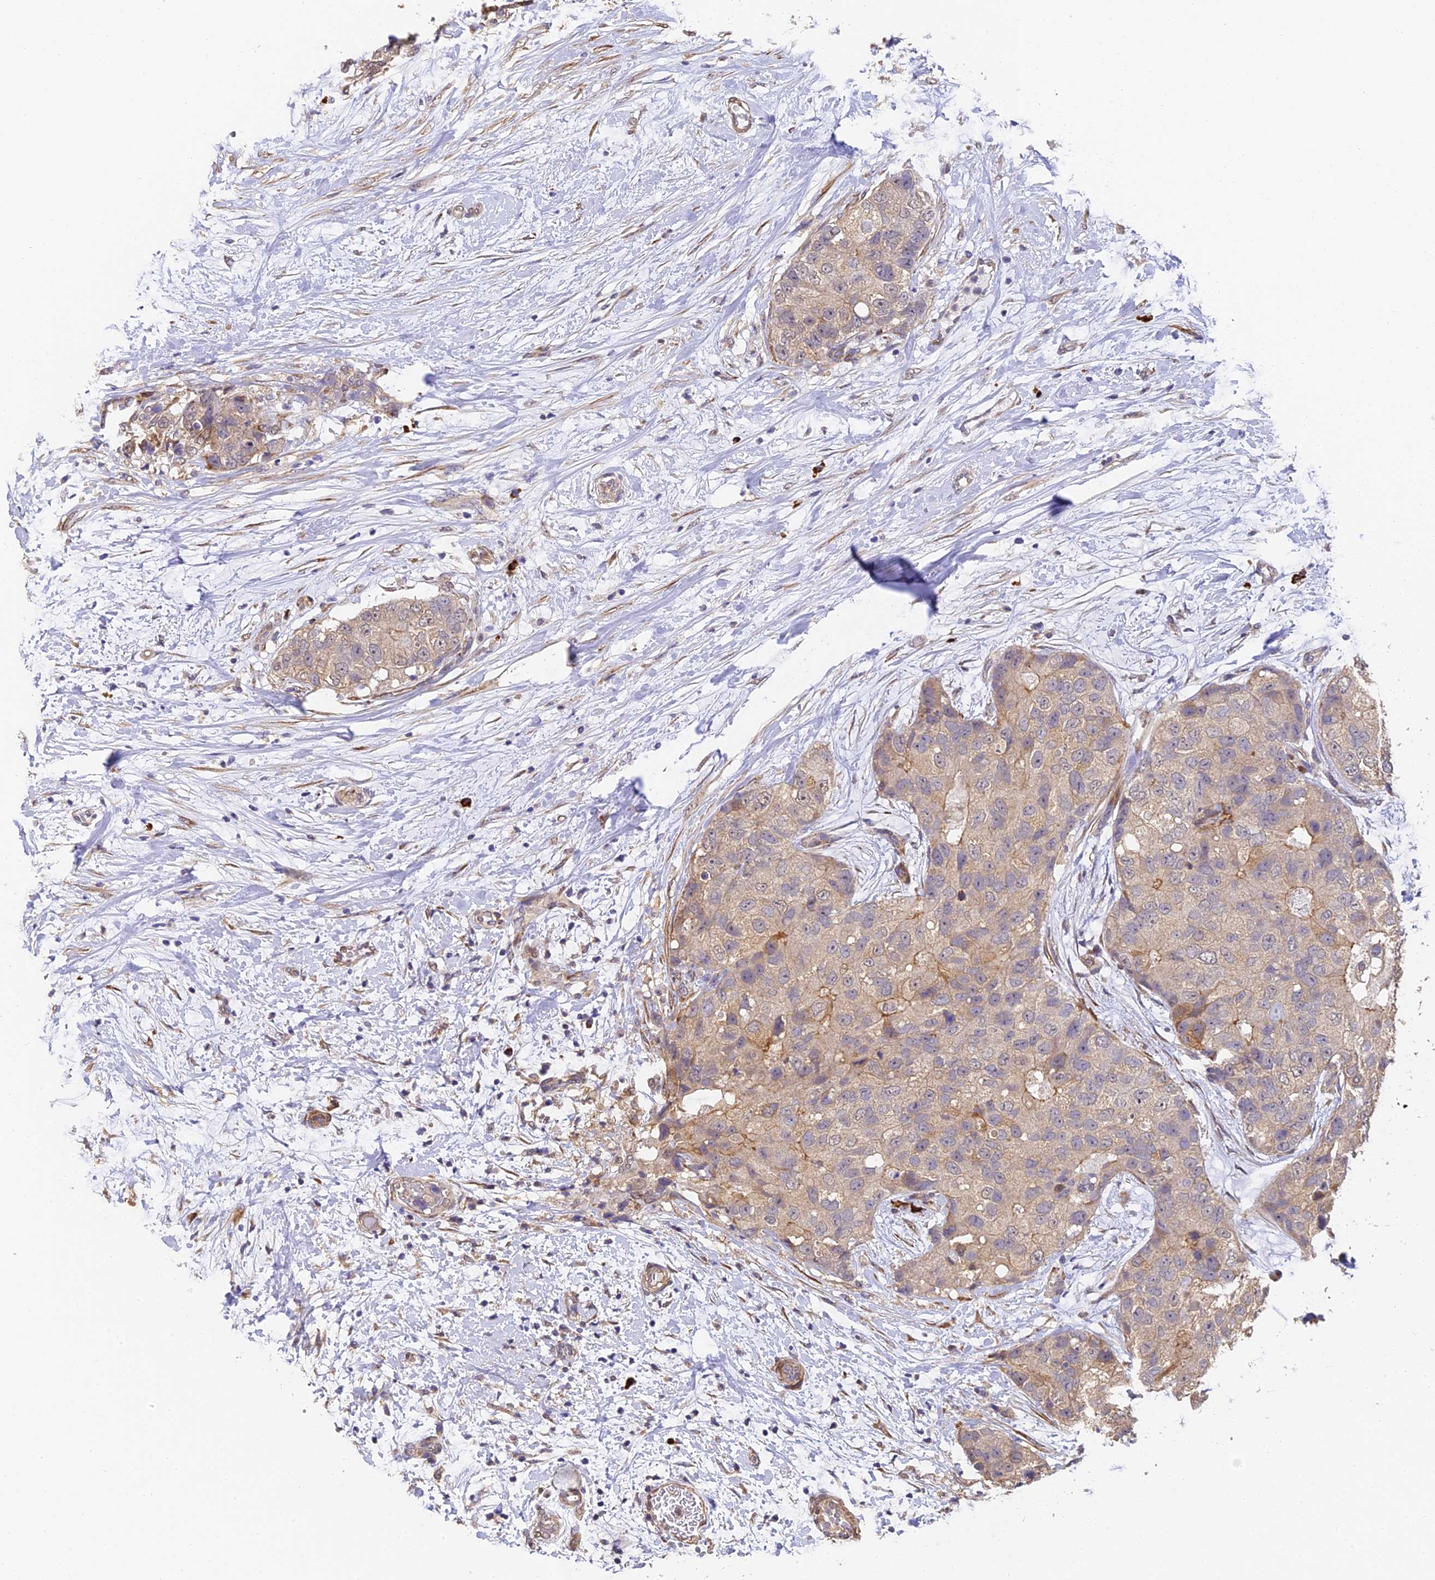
{"staining": {"intensity": "weak", "quantity": "<25%", "location": "cytoplasmic/membranous"}, "tissue": "breast cancer", "cell_type": "Tumor cells", "image_type": "cancer", "snomed": [{"axis": "morphology", "description": "Duct carcinoma"}, {"axis": "topography", "description": "Breast"}], "caption": "The immunohistochemistry (IHC) photomicrograph has no significant staining in tumor cells of intraductal carcinoma (breast) tissue.", "gene": "SLC11A1", "patient": {"sex": "female", "age": 62}}